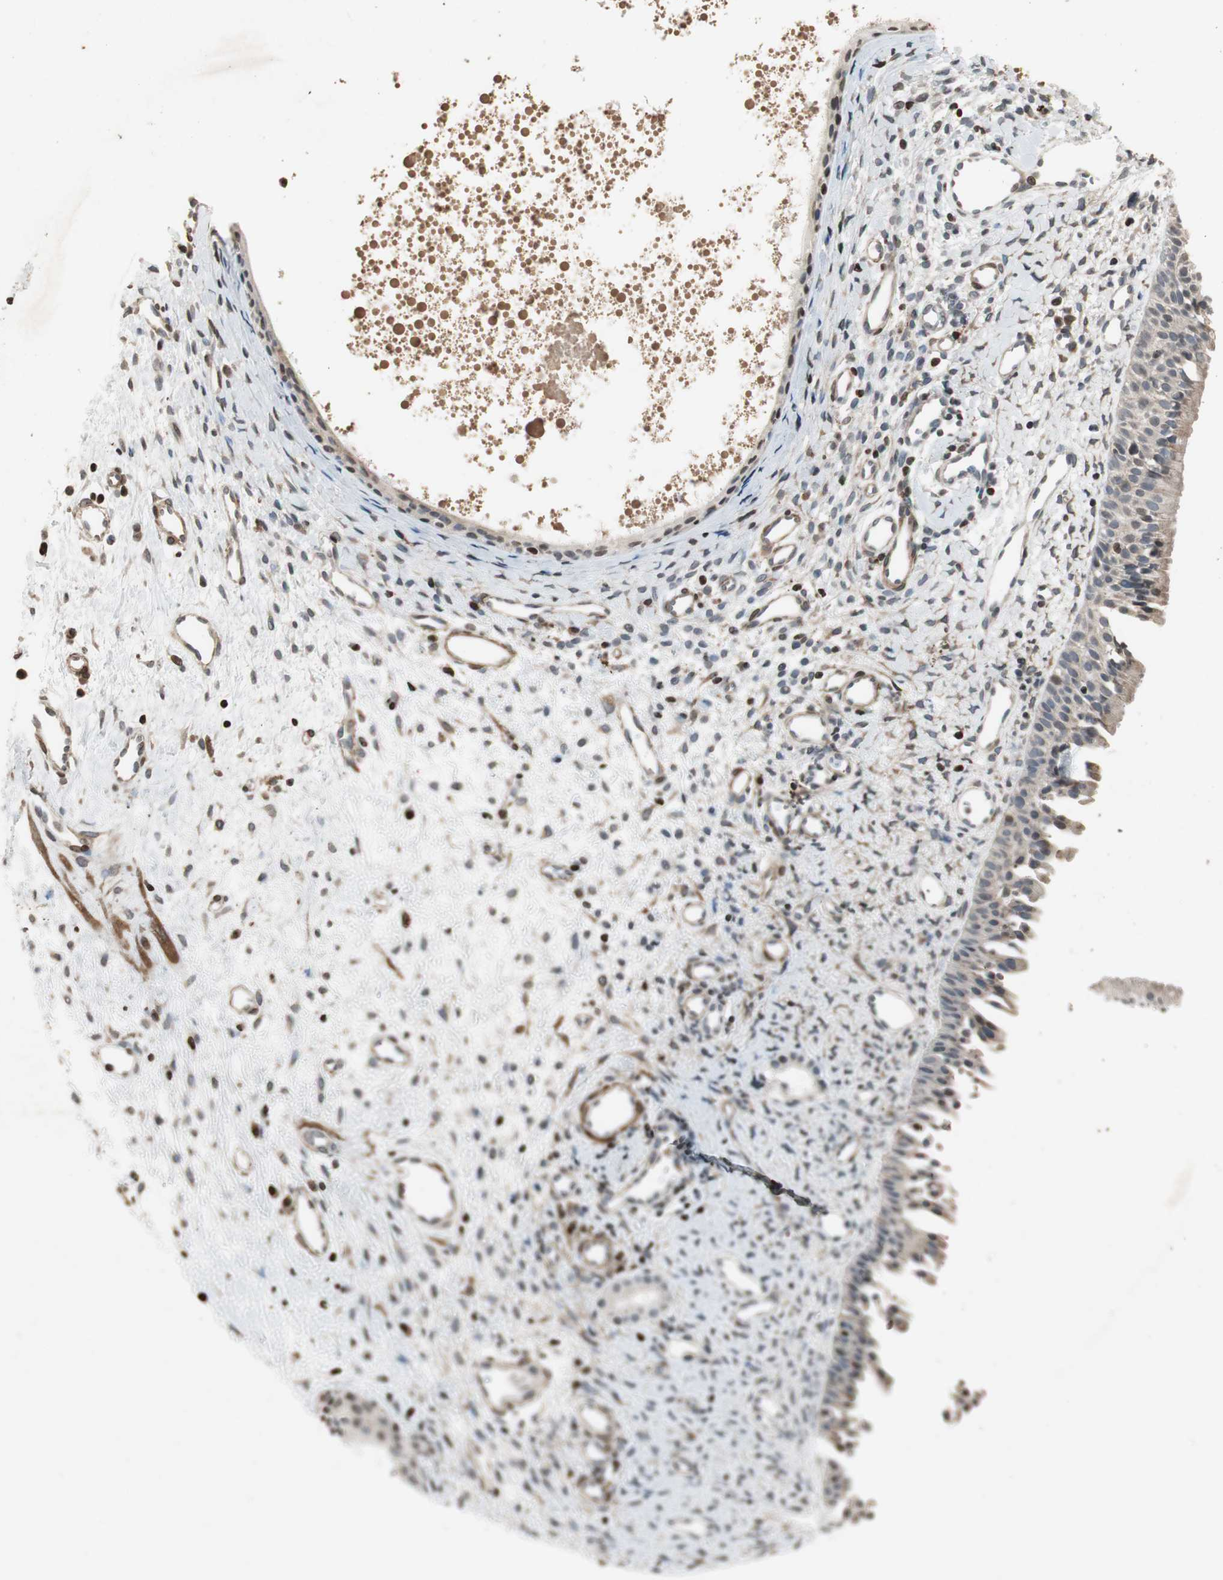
{"staining": {"intensity": "weak", "quantity": ">75%", "location": "cytoplasmic/membranous"}, "tissue": "nasopharynx", "cell_type": "Respiratory epithelial cells", "image_type": "normal", "snomed": [{"axis": "morphology", "description": "Normal tissue, NOS"}, {"axis": "topography", "description": "Nasopharynx"}], "caption": "Weak cytoplasmic/membranous expression for a protein is seen in approximately >75% of respiratory epithelial cells of benign nasopharynx using immunohistochemistry (IHC).", "gene": "PRKG1", "patient": {"sex": "male", "age": 22}}